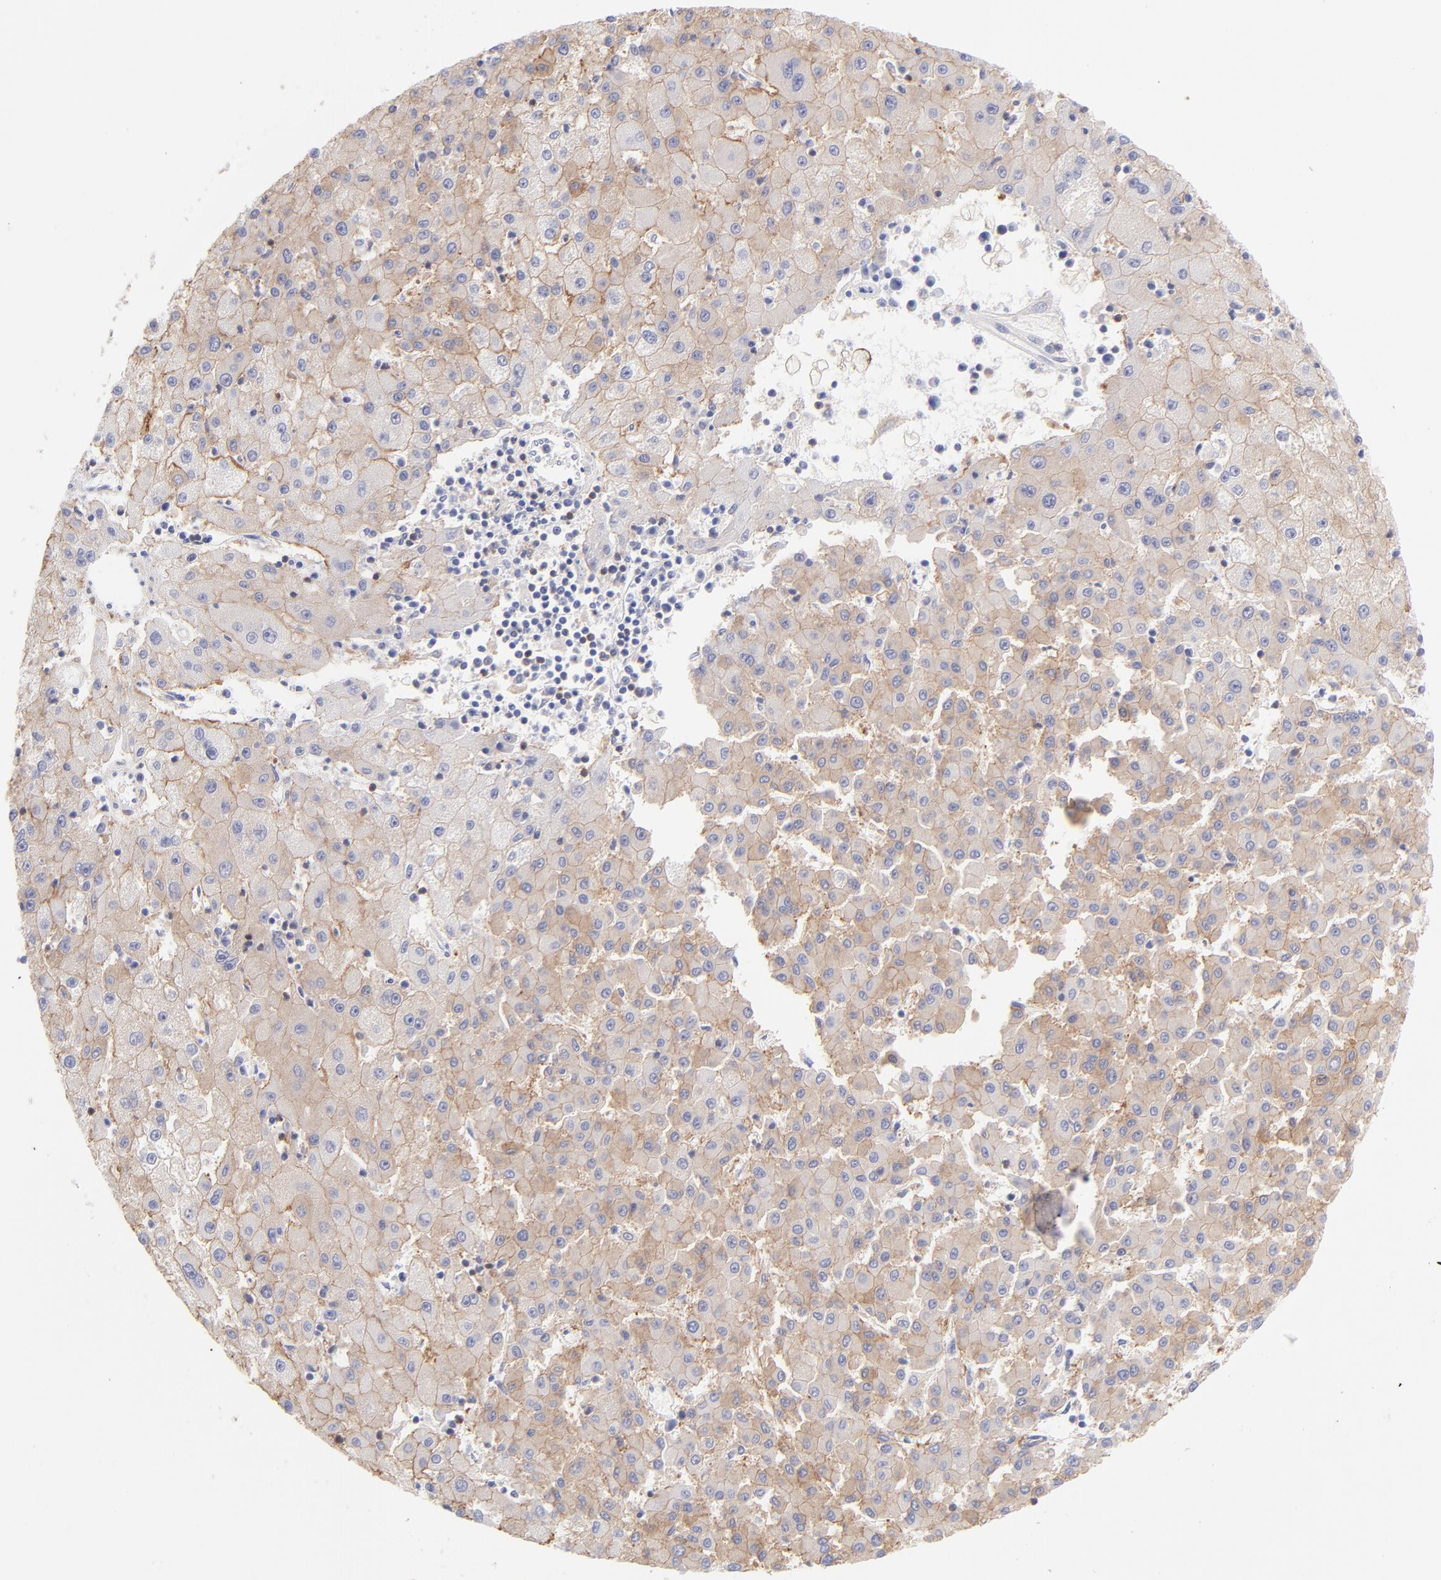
{"staining": {"intensity": "weak", "quantity": ">75%", "location": "cytoplasmic/membranous"}, "tissue": "liver cancer", "cell_type": "Tumor cells", "image_type": "cancer", "snomed": [{"axis": "morphology", "description": "Carcinoma, Hepatocellular, NOS"}, {"axis": "topography", "description": "Liver"}], "caption": "Immunohistochemical staining of human liver cancer (hepatocellular carcinoma) shows weak cytoplasmic/membranous protein positivity in about >75% of tumor cells.", "gene": "PRKCA", "patient": {"sex": "male", "age": 72}}